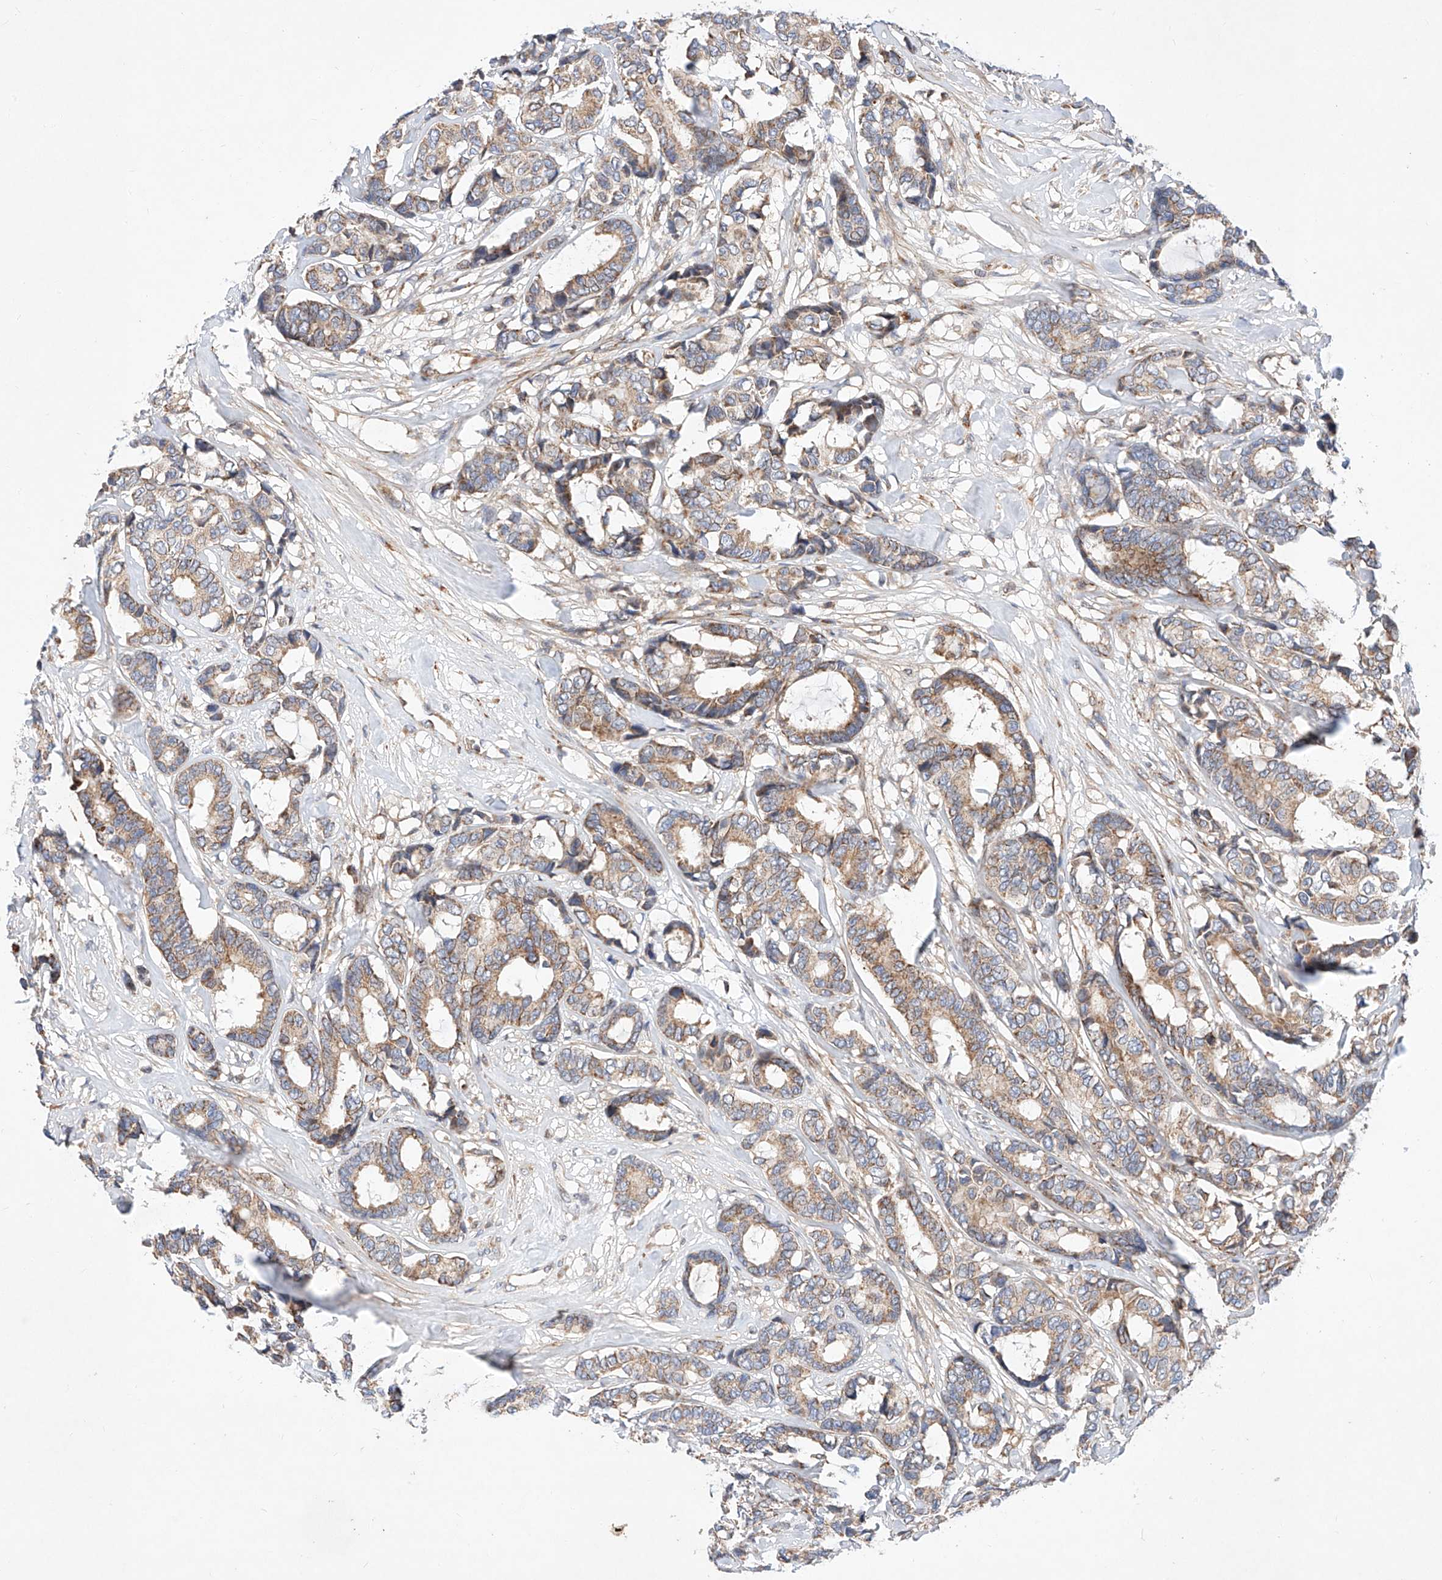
{"staining": {"intensity": "weak", "quantity": ">75%", "location": "cytoplasmic/membranous"}, "tissue": "breast cancer", "cell_type": "Tumor cells", "image_type": "cancer", "snomed": [{"axis": "morphology", "description": "Duct carcinoma"}, {"axis": "topography", "description": "Breast"}], "caption": "The immunohistochemical stain labels weak cytoplasmic/membranous staining in tumor cells of infiltrating ductal carcinoma (breast) tissue.", "gene": "NR1D1", "patient": {"sex": "female", "age": 87}}